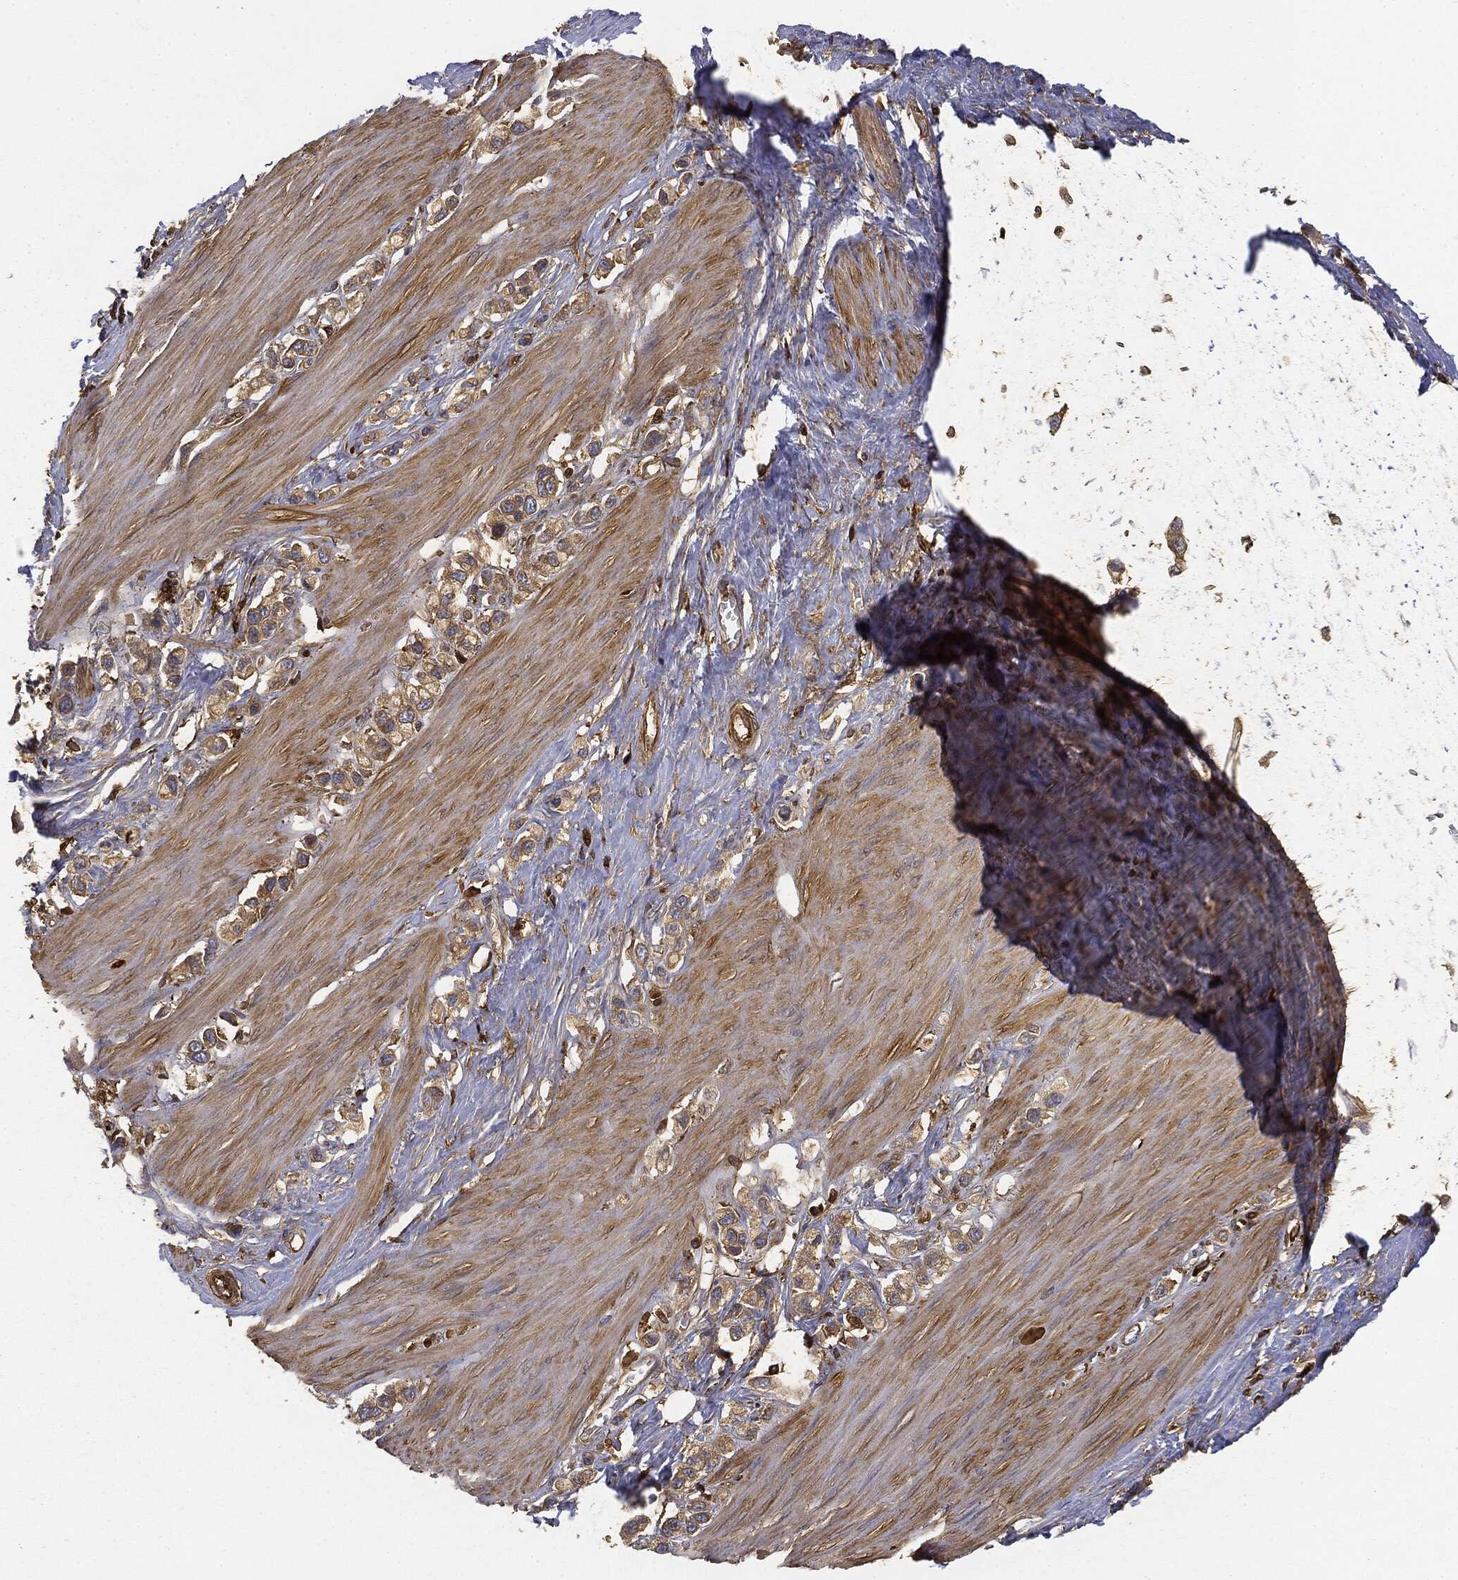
{"staining": {"intensity": "moderate", "quantity": "25%-75%", "location": "cytoplasmic/membranous"}, "tissue": "stomach cancer", "cell_type": "Tumor cells", "image_type": "cancer", "snomed": [{"axis": "morphology", "description": "Normal tissue, NOS"}, {"axis": "morphology", "description": "Adenocarcinoma, NOS"}, {"axis": "morphology", "description": "Adenocarcinoma, High grade"}, {"axis": "topography", "description": "Stomach, upper"}, {"axis": "topography", "description": "Stomach"}], "caption": "A brown stain shows moderate cytoplasmic/membranous expression of a protein in human stomach cancer tumor cells.", "gene": "WDR1", "patient": {"sex": "female", "age": 65}}